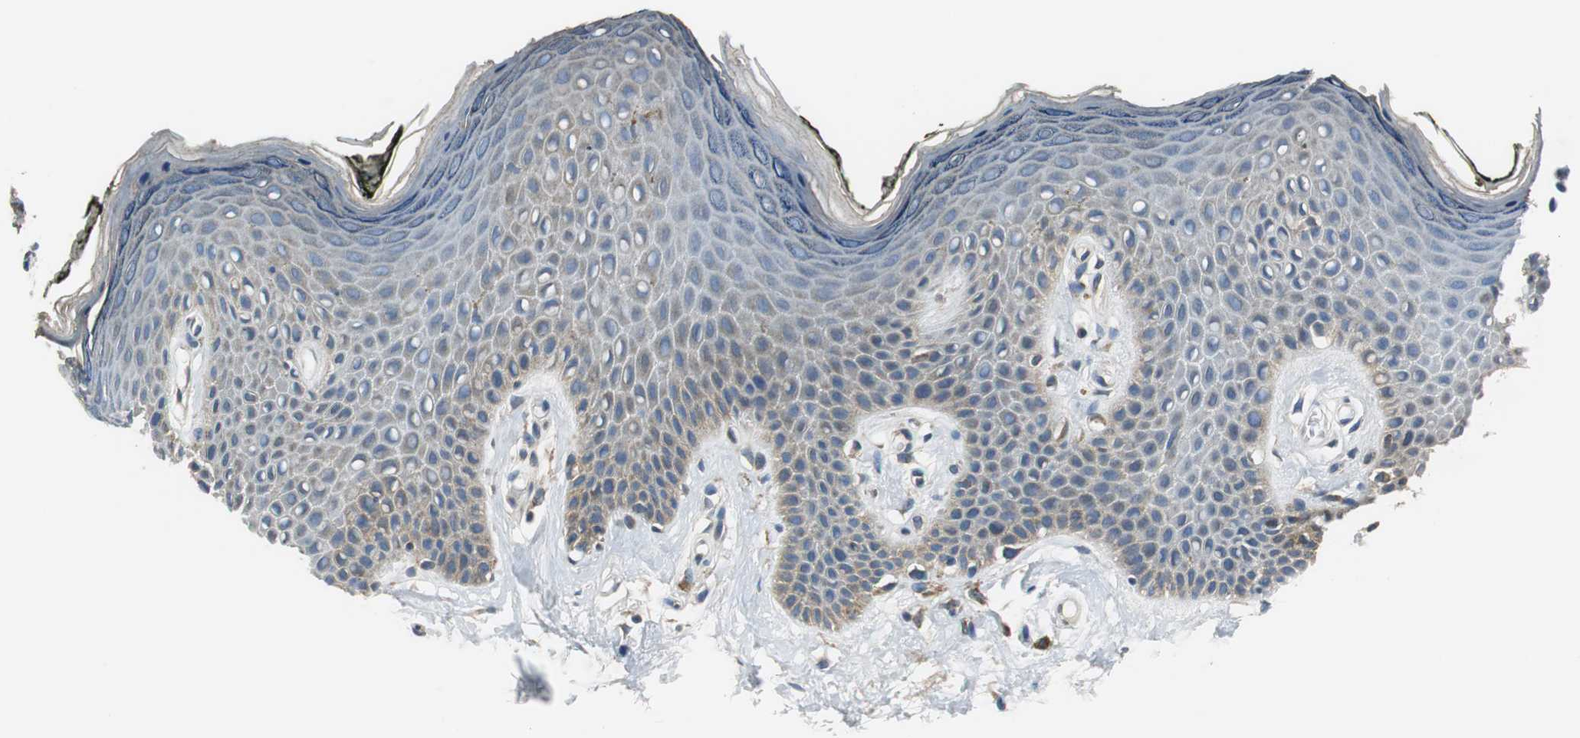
{"staining": {"intensity": "moderate", "quantity": ">75%", "location": "cytoplasmic/membranous"}, "tissue": "skin", "cell_type": "Epidermal cells", "image_type": "normal", "snomed": [{"axis": "morphology", "description": "Normal tissue, NOS"}, {"axis": "morphology", "description": "Inflammation, NOS"}, {"axis": "topography", "description": "Vulva"}], "caption": "High-power microscopy captured an IHC micrograph of normal skin, revealing moderate cytoplasmic/membranous staining in about >75% of epidermal cells. (IHC, brightfield microscopy, high magnification).", "gene": "CNOT3", "patient": {"sex": "female", "age": 84}}